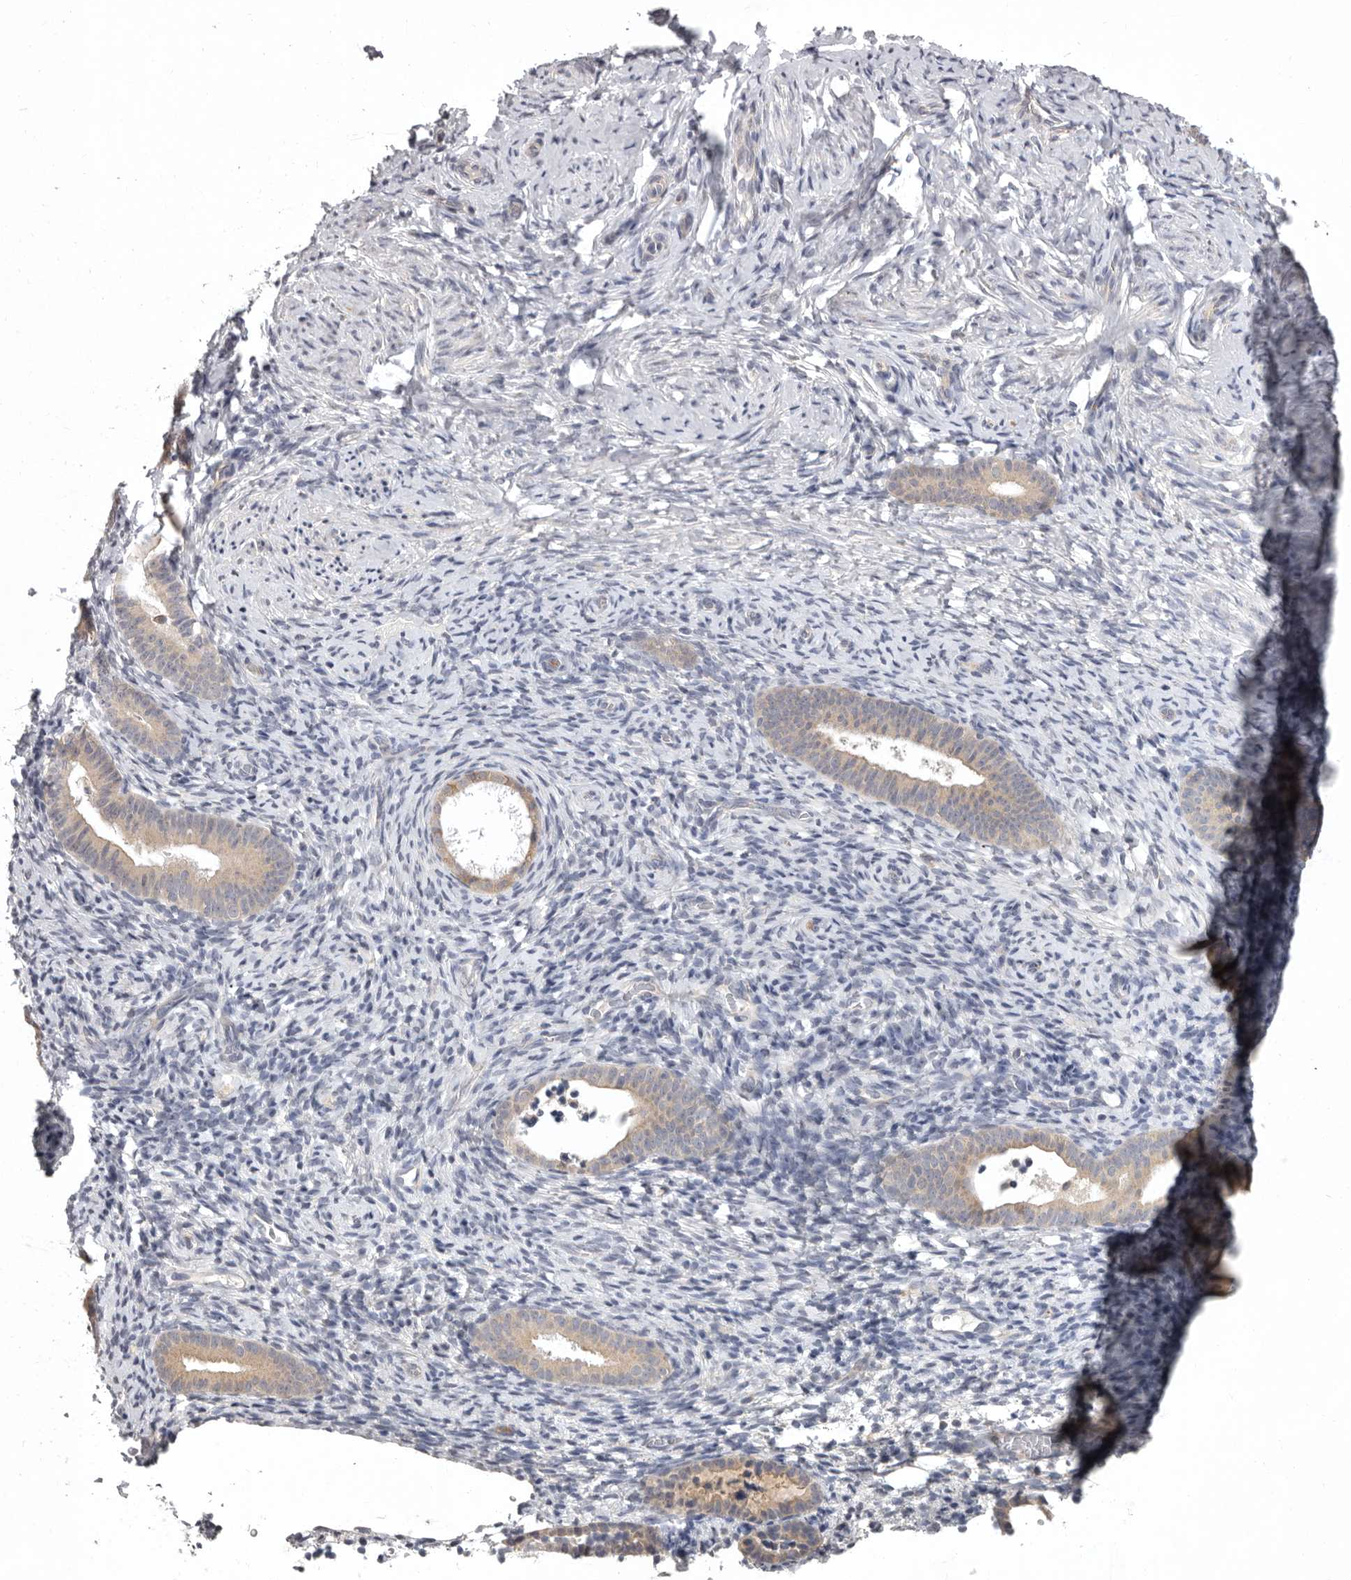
{"staining": {"intensity": "negative", "quantity": "none", "location": "none"}, "tissue": "endometrium", "cell_type": "Cells in endometrial stroma", "image_type": "normal", "snomed": [{"axis": "morphology", "description": "Normal tissue, NOS"}, {"axis": "topography", "description": "Endometrium"}], "caption": "An IHC histopathology image of benign endometrium is shown. There is no staining in cells in endometrial stroma of endometrium. (IHC, brightfield microscopy, high magnification).", "gene": "RALGPS2", "patient": {"sex": "female", "age": 51}}